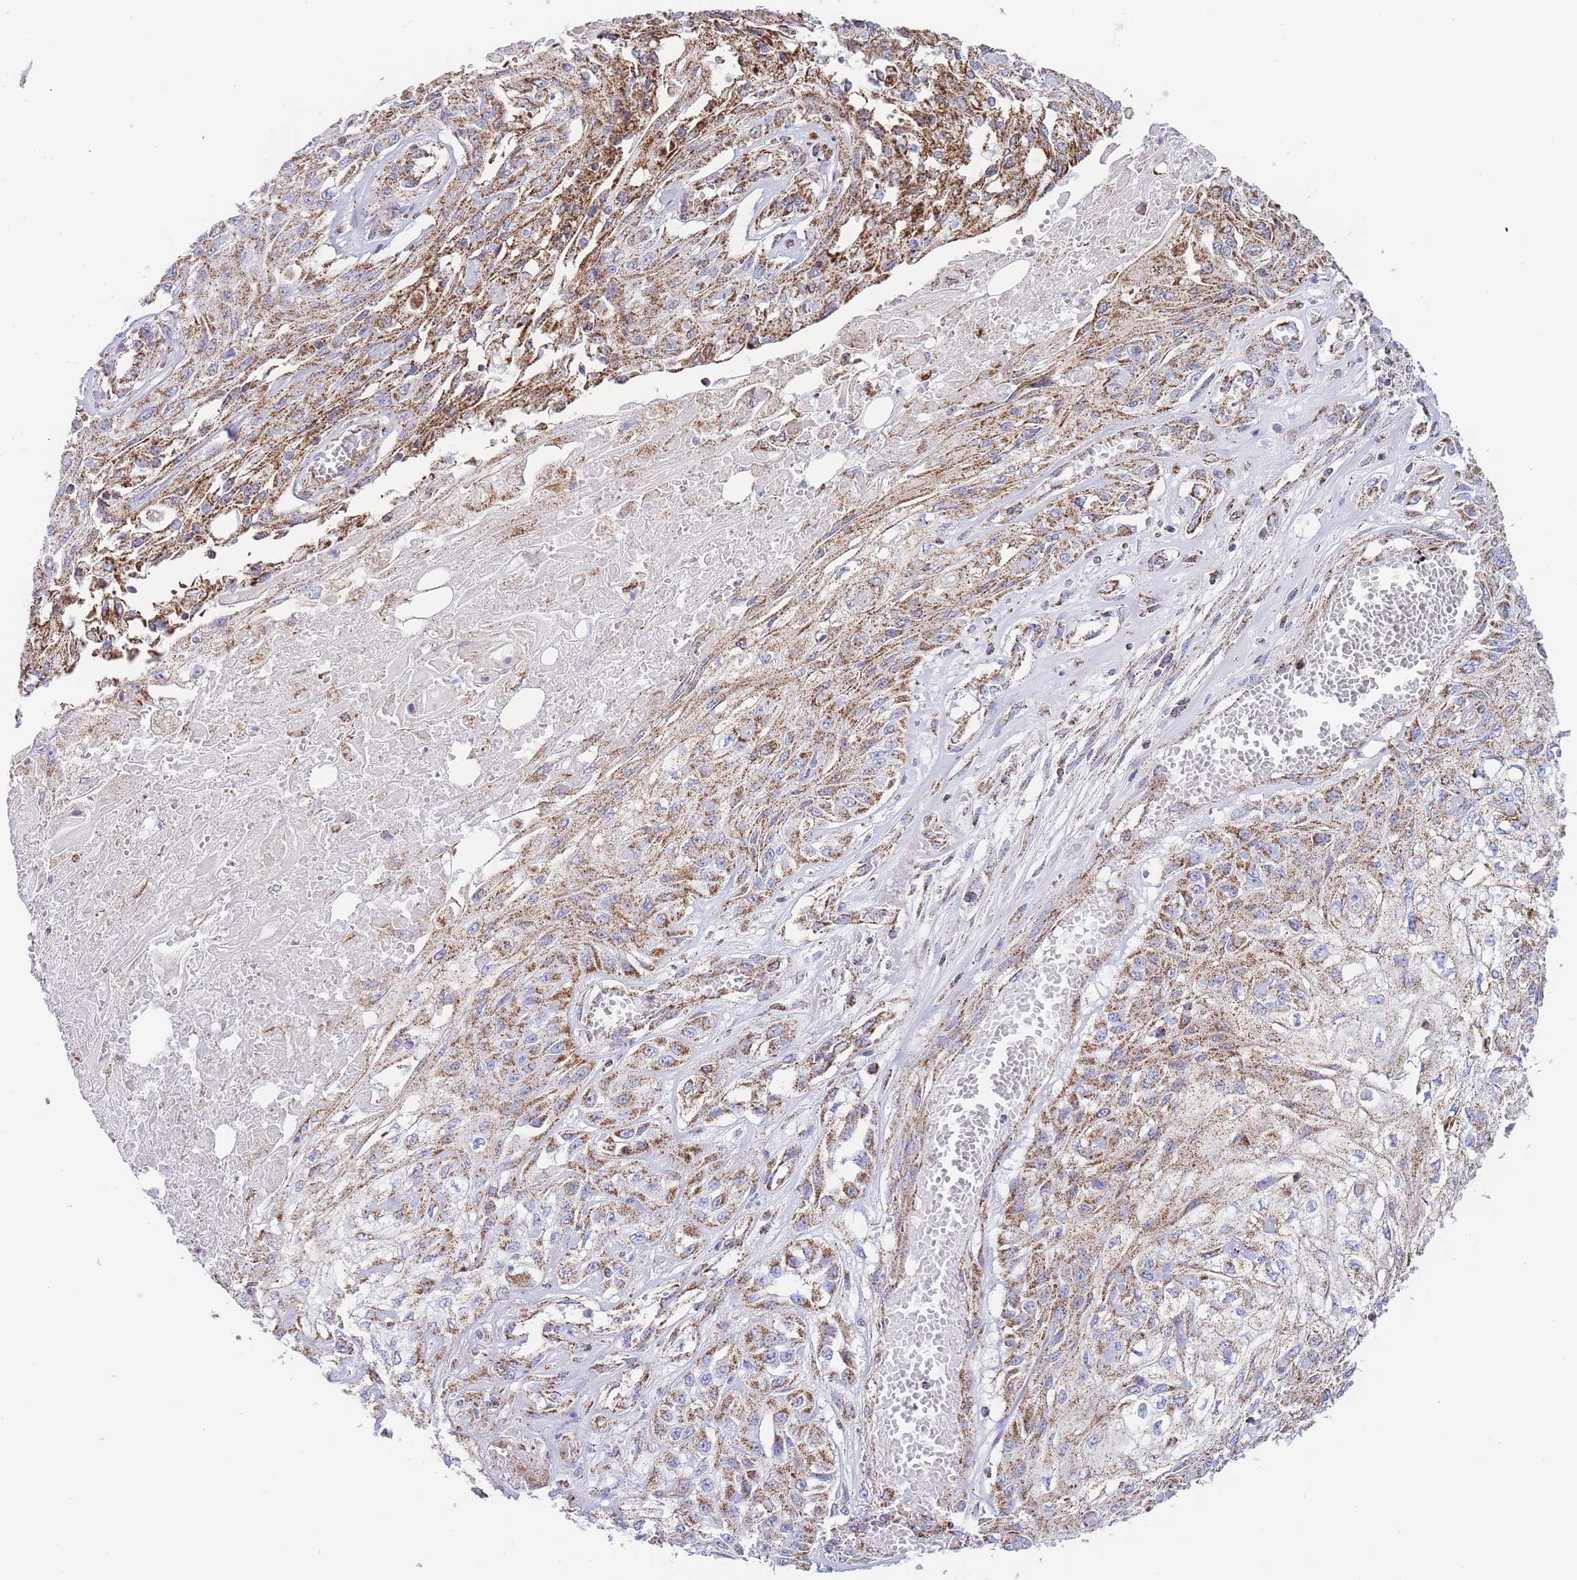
{"staining": {"intensity": "moderate", "quantity": ">75%", "location": "cytoplasmic/membranous"}, "tissue": "skin cancer", "cell_type": "Tumor cells", "image_type": "cancer", "snomed": [{"axis": "morphology", "description": "Squamous cell carcinoma, NOS"}, {"axis": "morphology", "description": "Squamous cell carcinoma, metastatic, NOS"}, {"axis": "topography", "description": "Skin"}, {"axis": "topography", "description": "Lymph node"}], "caption": "This is a micrograph of immunohistochemistry (IHC) staining of skin squamous cell carcinoma, which shows moderate staining in the cytoplasmic/membranous of tumor cells.", "gene": "GSTM1", "patient": {"sex": "male", "age": 75}}